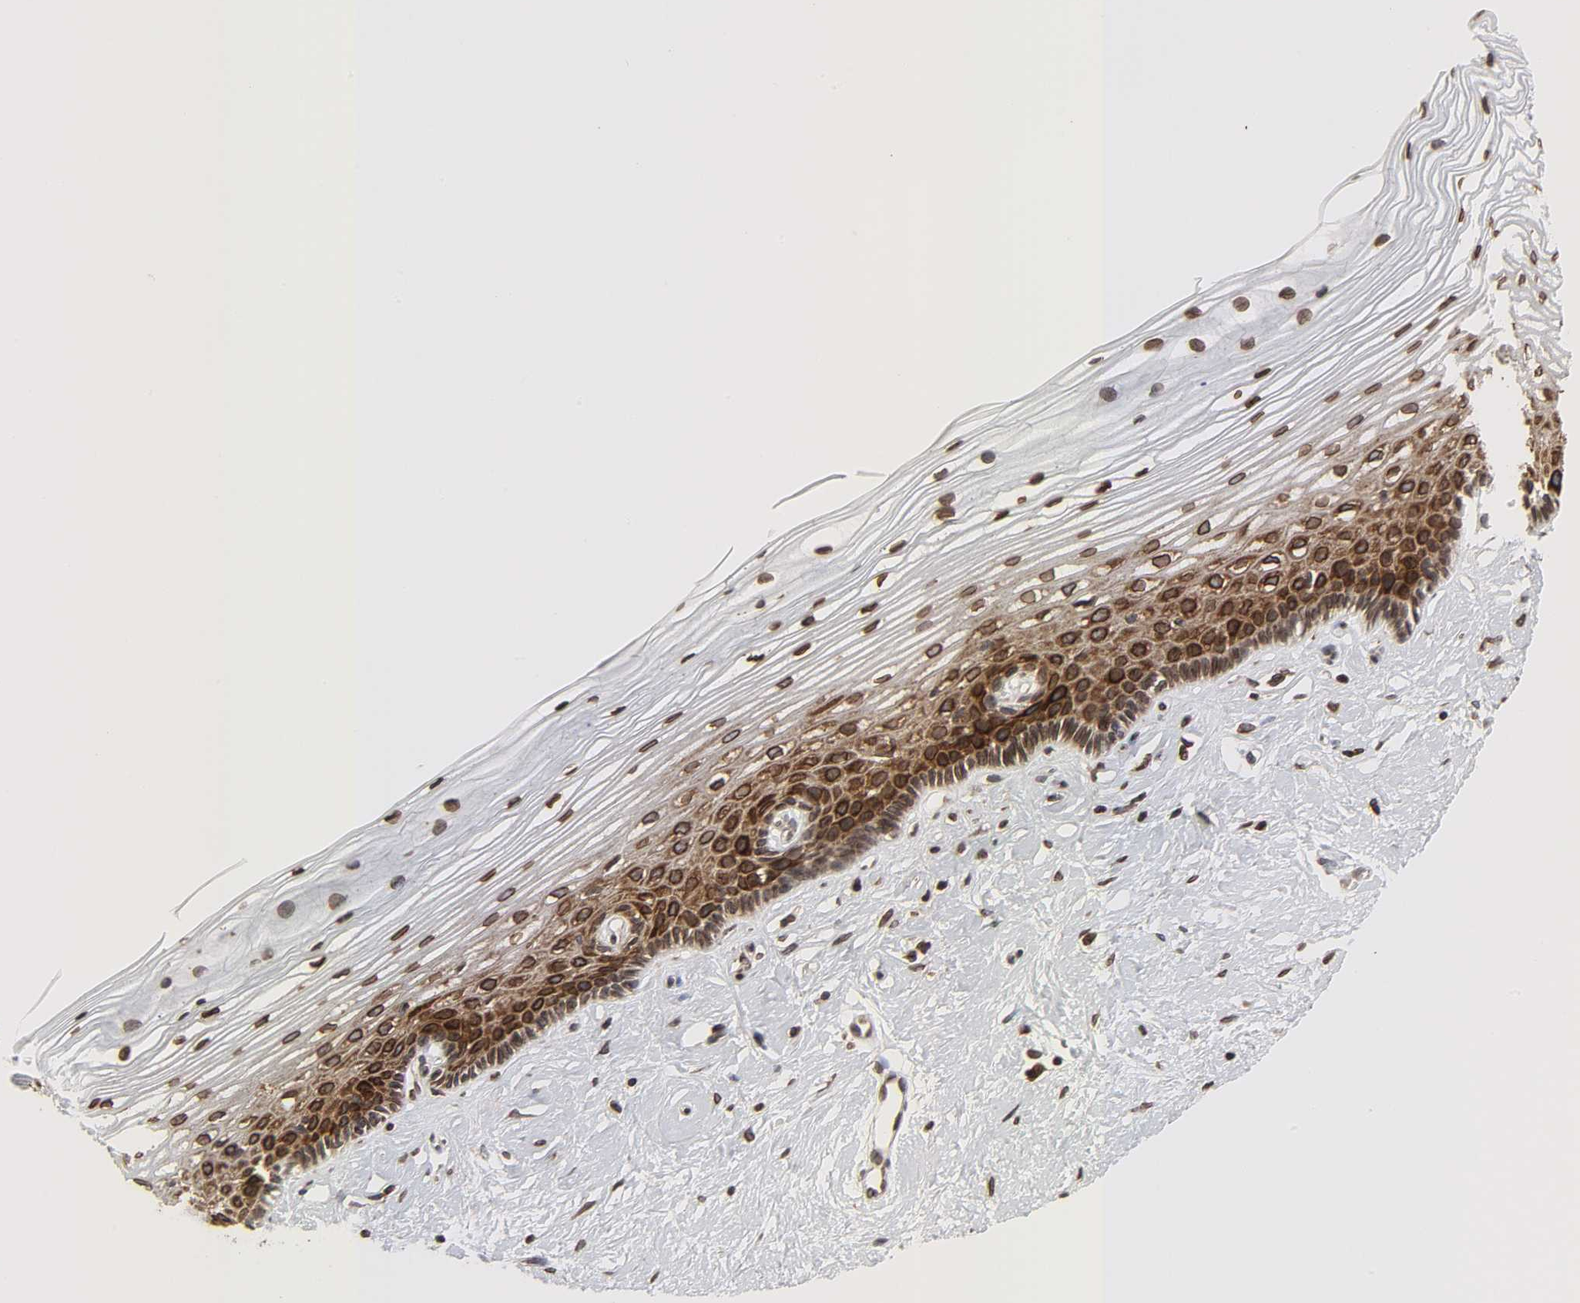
{"staining": {"intensity": "strong", "quantity": ">75%", "location": "cytoplasmic/membranous,nuclear"}, "tissue": "cervix", "cell_type": "Glandular cells", "image_type": "normal", "snomed": [{"axis": "morphology", "description": "Normal tissue, NOS"}, {"axis": "topography", "description": "Cervix"}], "caption": "High-magnification brightfield microscopy of benign cervix stained with DAB (brown) and counterstained with hematoxylin (blue). glandular cells exhibit strong cytoplasmic/membranous,nuclear staining is seen in approximately>75% of cells. The staining was performed using DAB, with brown indicating positive protein expression. Nuclei are stained blue with hematoxylin.", "gene": "RANGAP1", "patient": {"sex": "female", "age": 40}}